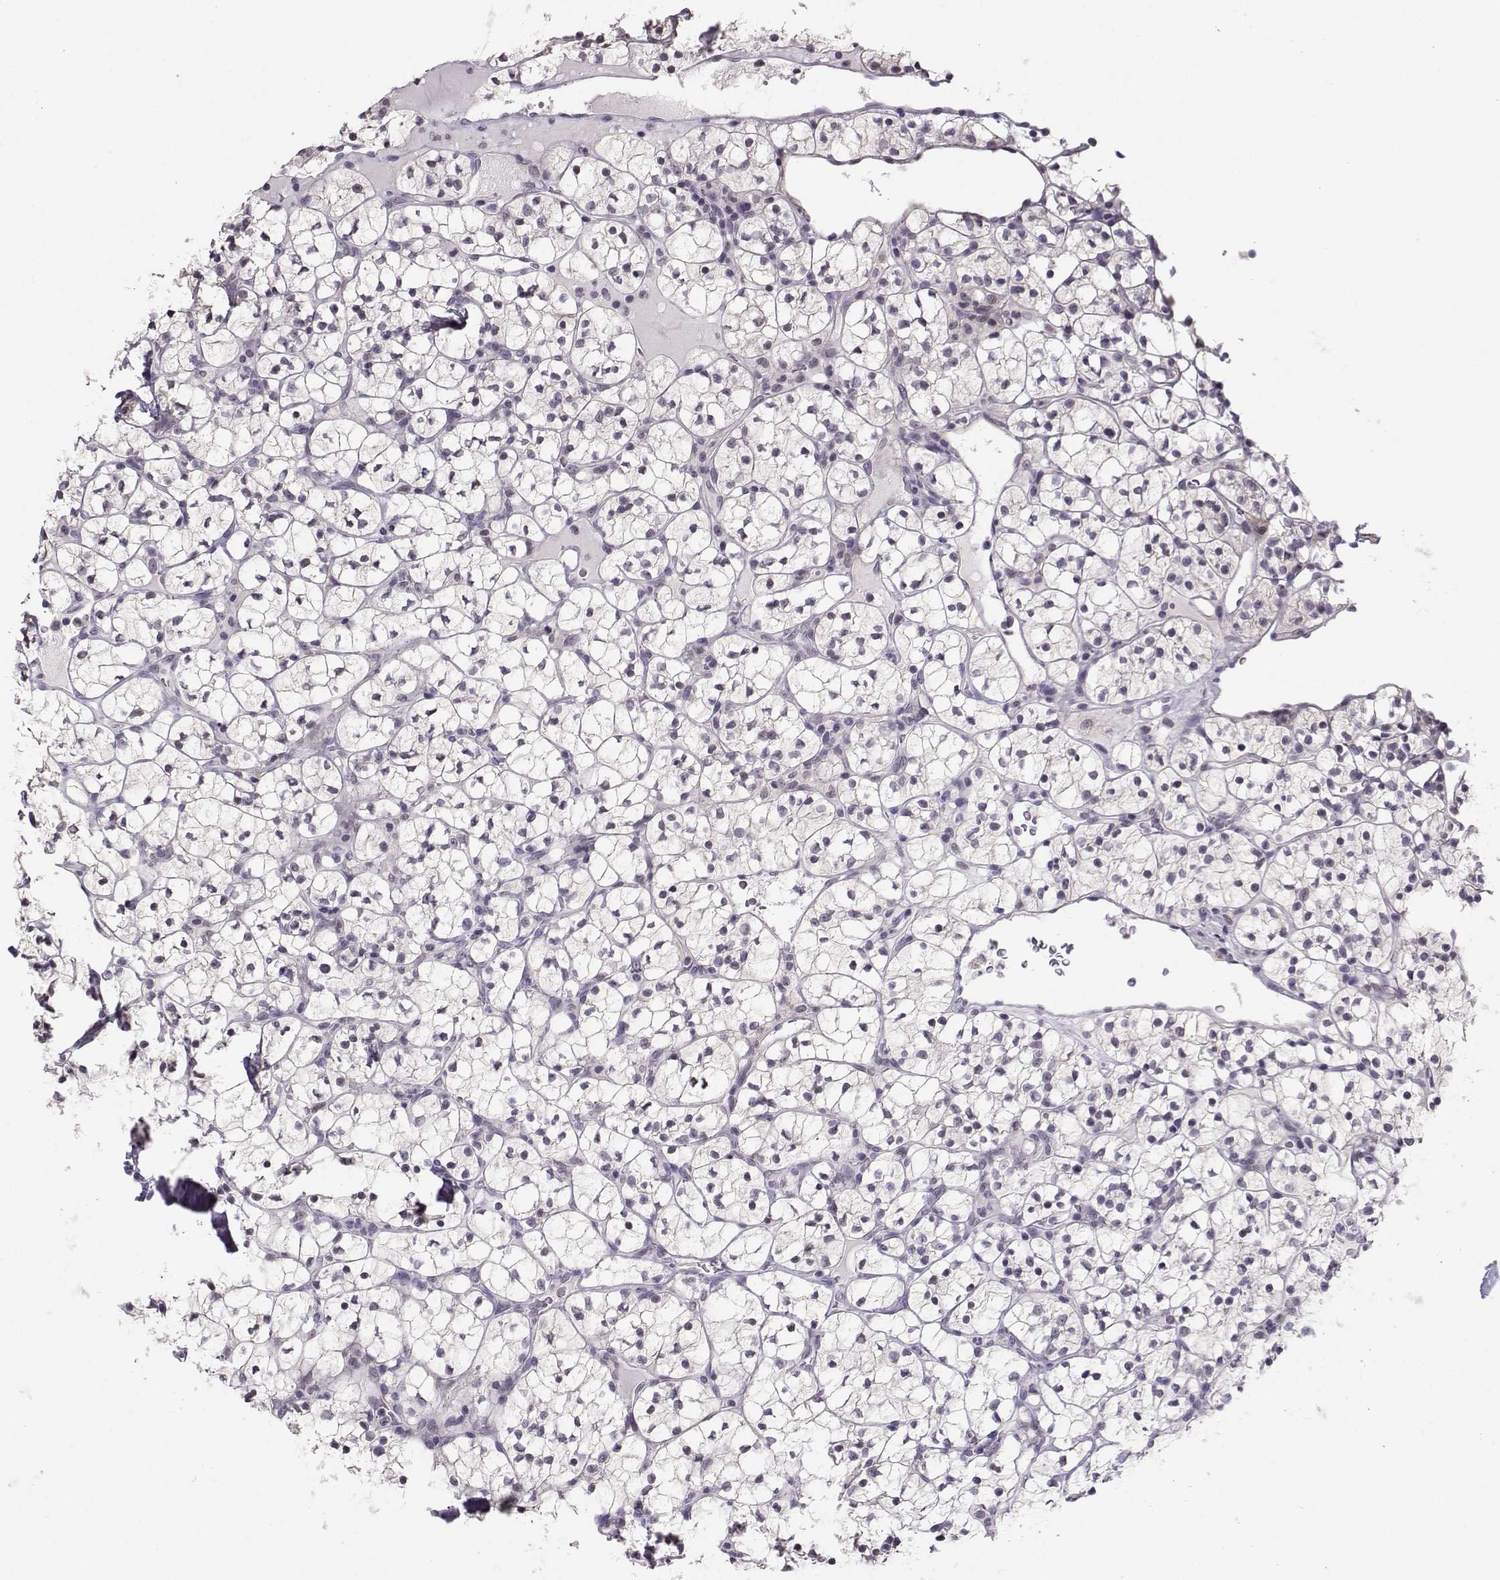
{"staining": {"intensity": "negative", "quantity": "none", "location": "none"}, "tissue": "renal cancer", "cell_type": "Tumor cells", "image_type": "cancer", "snomed": [{"axis": "morphology", "description": "Adenocarcinoma, NOS"}, {"axis": "topography", "description": "Kidney"}], "caption": "An IHC image of renal cancer is shown. There is no staining in tumor cells of renal cancer.", "gene": "DNAAF1", "patient": {"sex": "female", "age": 89}}